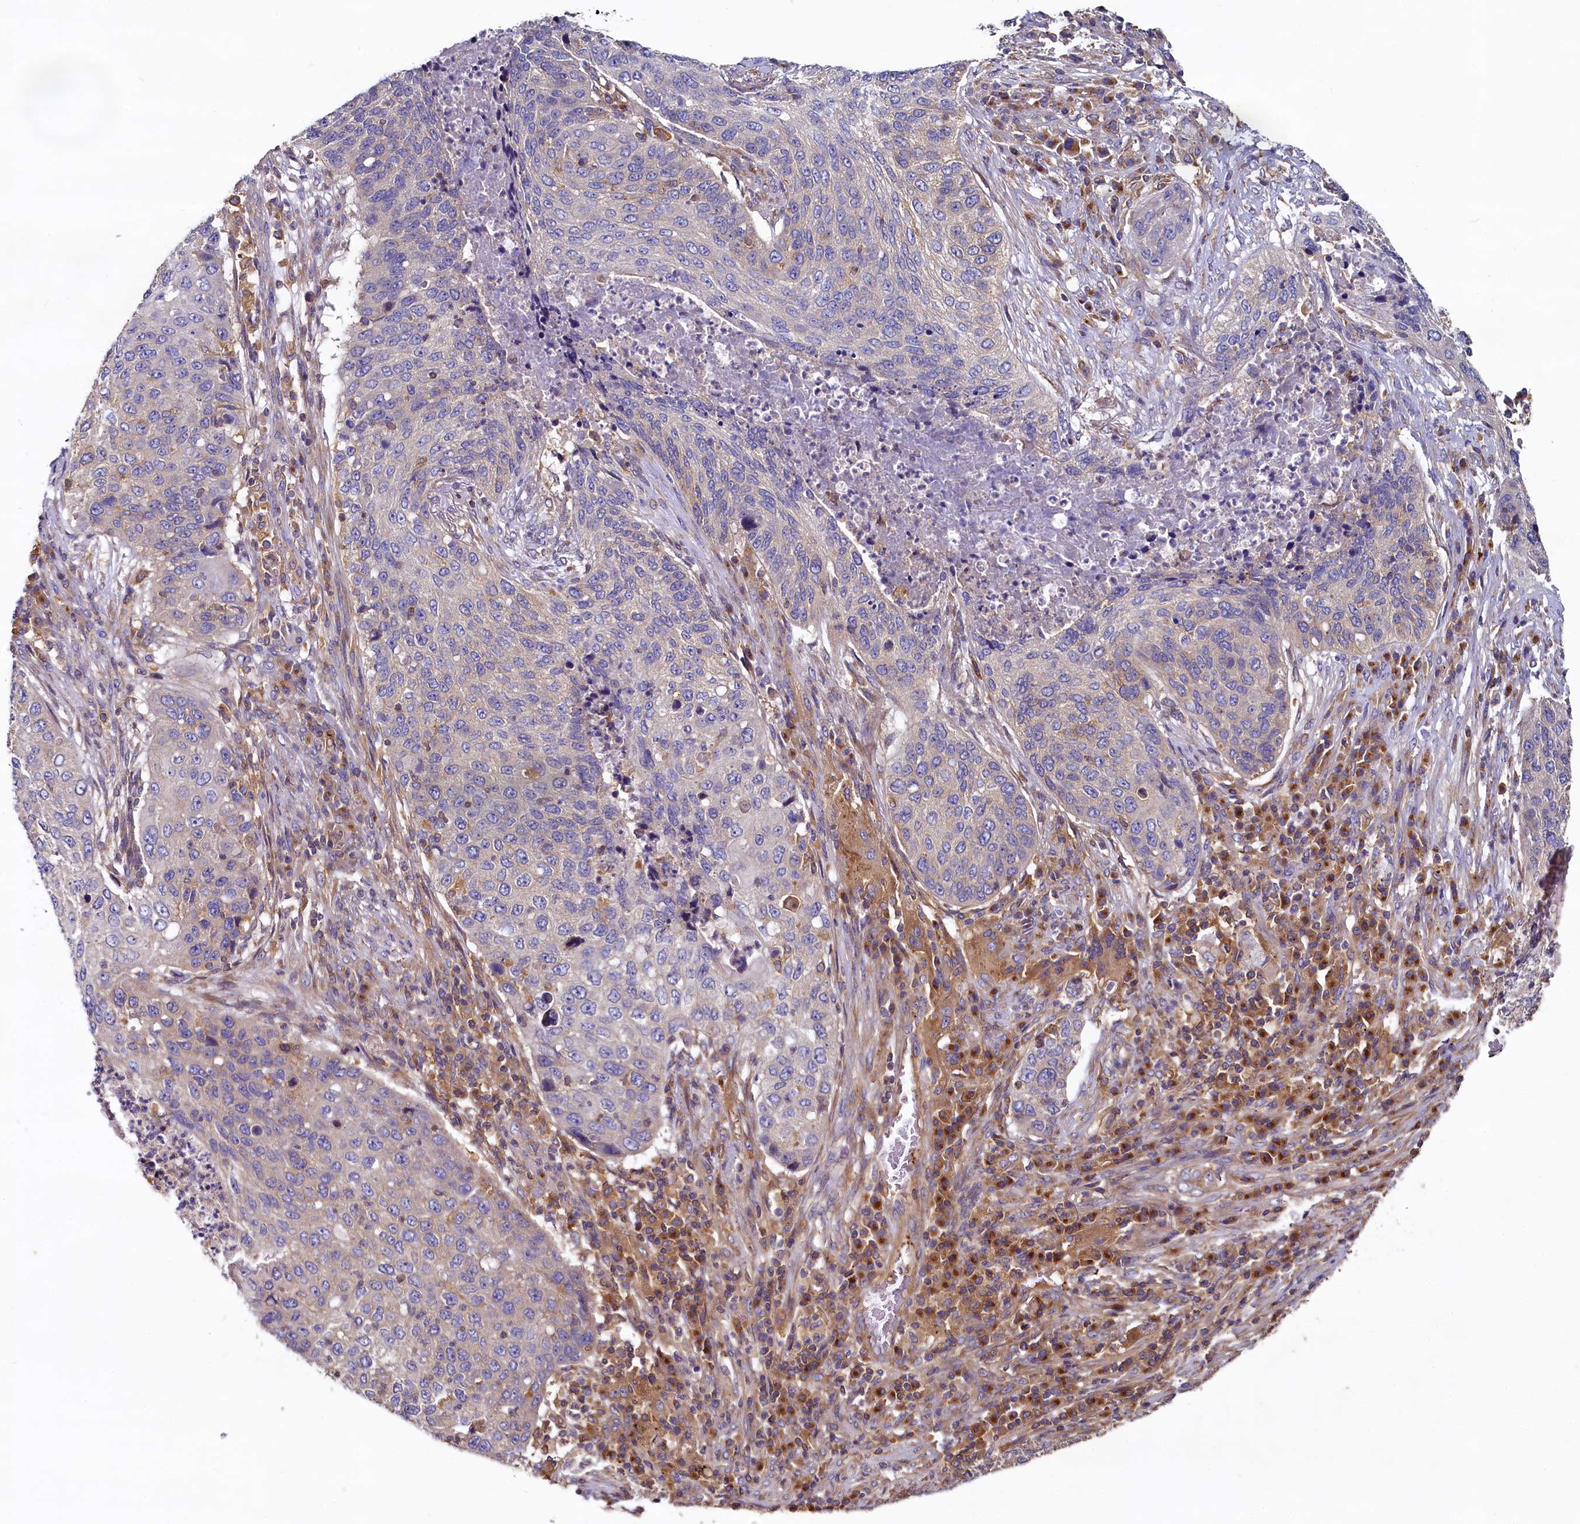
{"staining": {"intensity": "negative", "quantity": "none", "location": "none"}, "tissue": "lung cancer", "cell_type": "Tumor cells", "image_type": "cancer", "snomed": [{"axis": "morphology", "description": "Squamous cell carcinoma, NOS"}, {"axis": "topography", "description": "Lung"}], "caption": "This is a photomicrograph of immunohistochemistry staining of lung squamous cell carcinoma, which shows no positivity in tumor cells.", "gene": "PPIP5K1", "patient": {"sex": "female", "age": 63}}